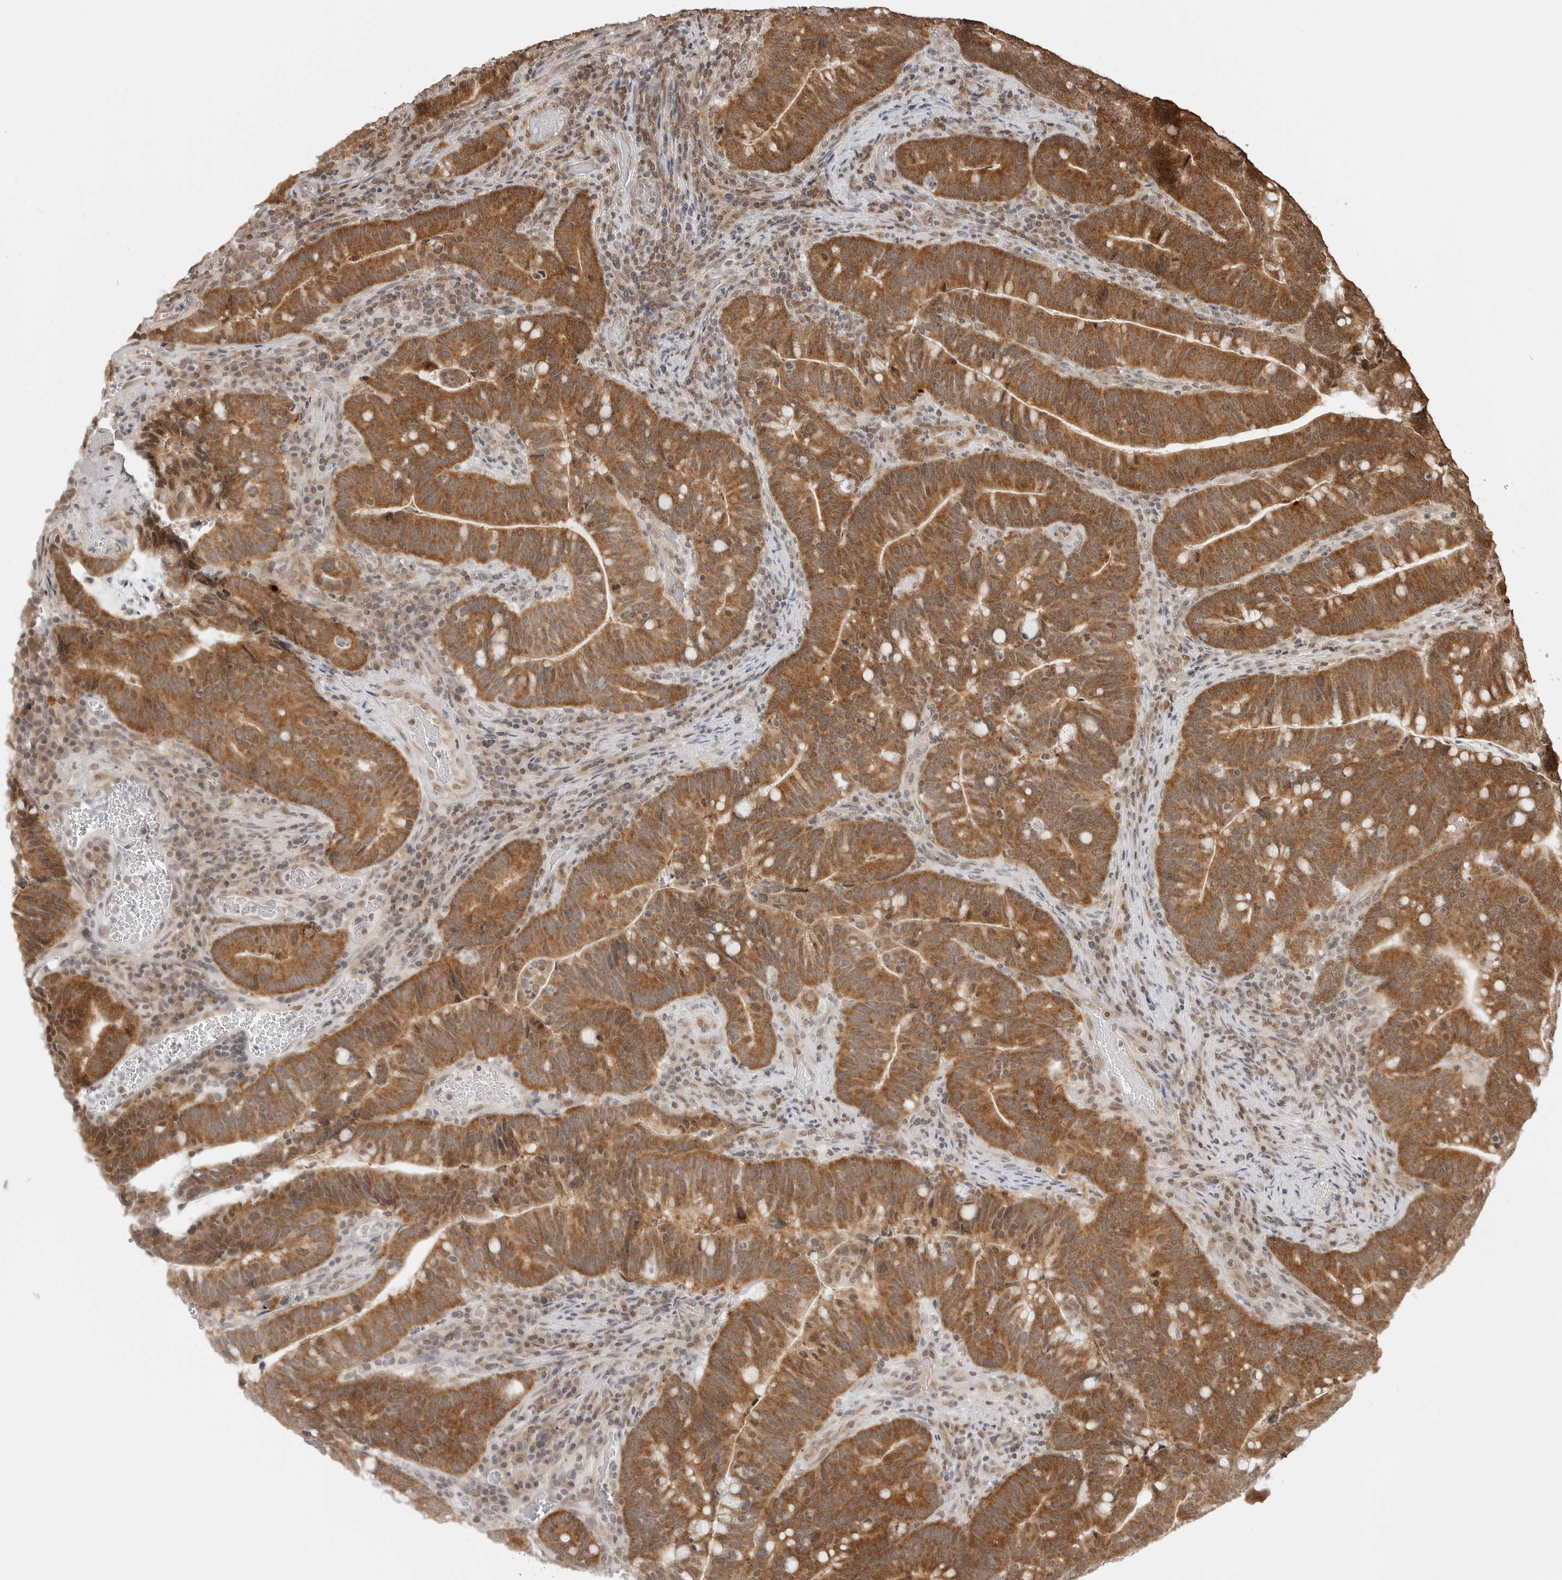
{"staining": {"intensity": "moderate", "quantity": ">75%", "location": "cytoplasmic/membranous"}, "tissue": "colorectal cancer", "cell_type": "Tumor cells", "image_type": "cancer", "snomed": [{"axis": "morphology", "description": "Adenocarcinoma, NOS"}, {"axis": "topography", "description": "Colon"}], "caption": "Colorectal cancer stained for a protein (brown) displays moderate cytoplasmic/membranous positive positivity in about >75% of tumor cells.", "gene": "METAP1", "patient": {"sex": "female", "age": 66}}